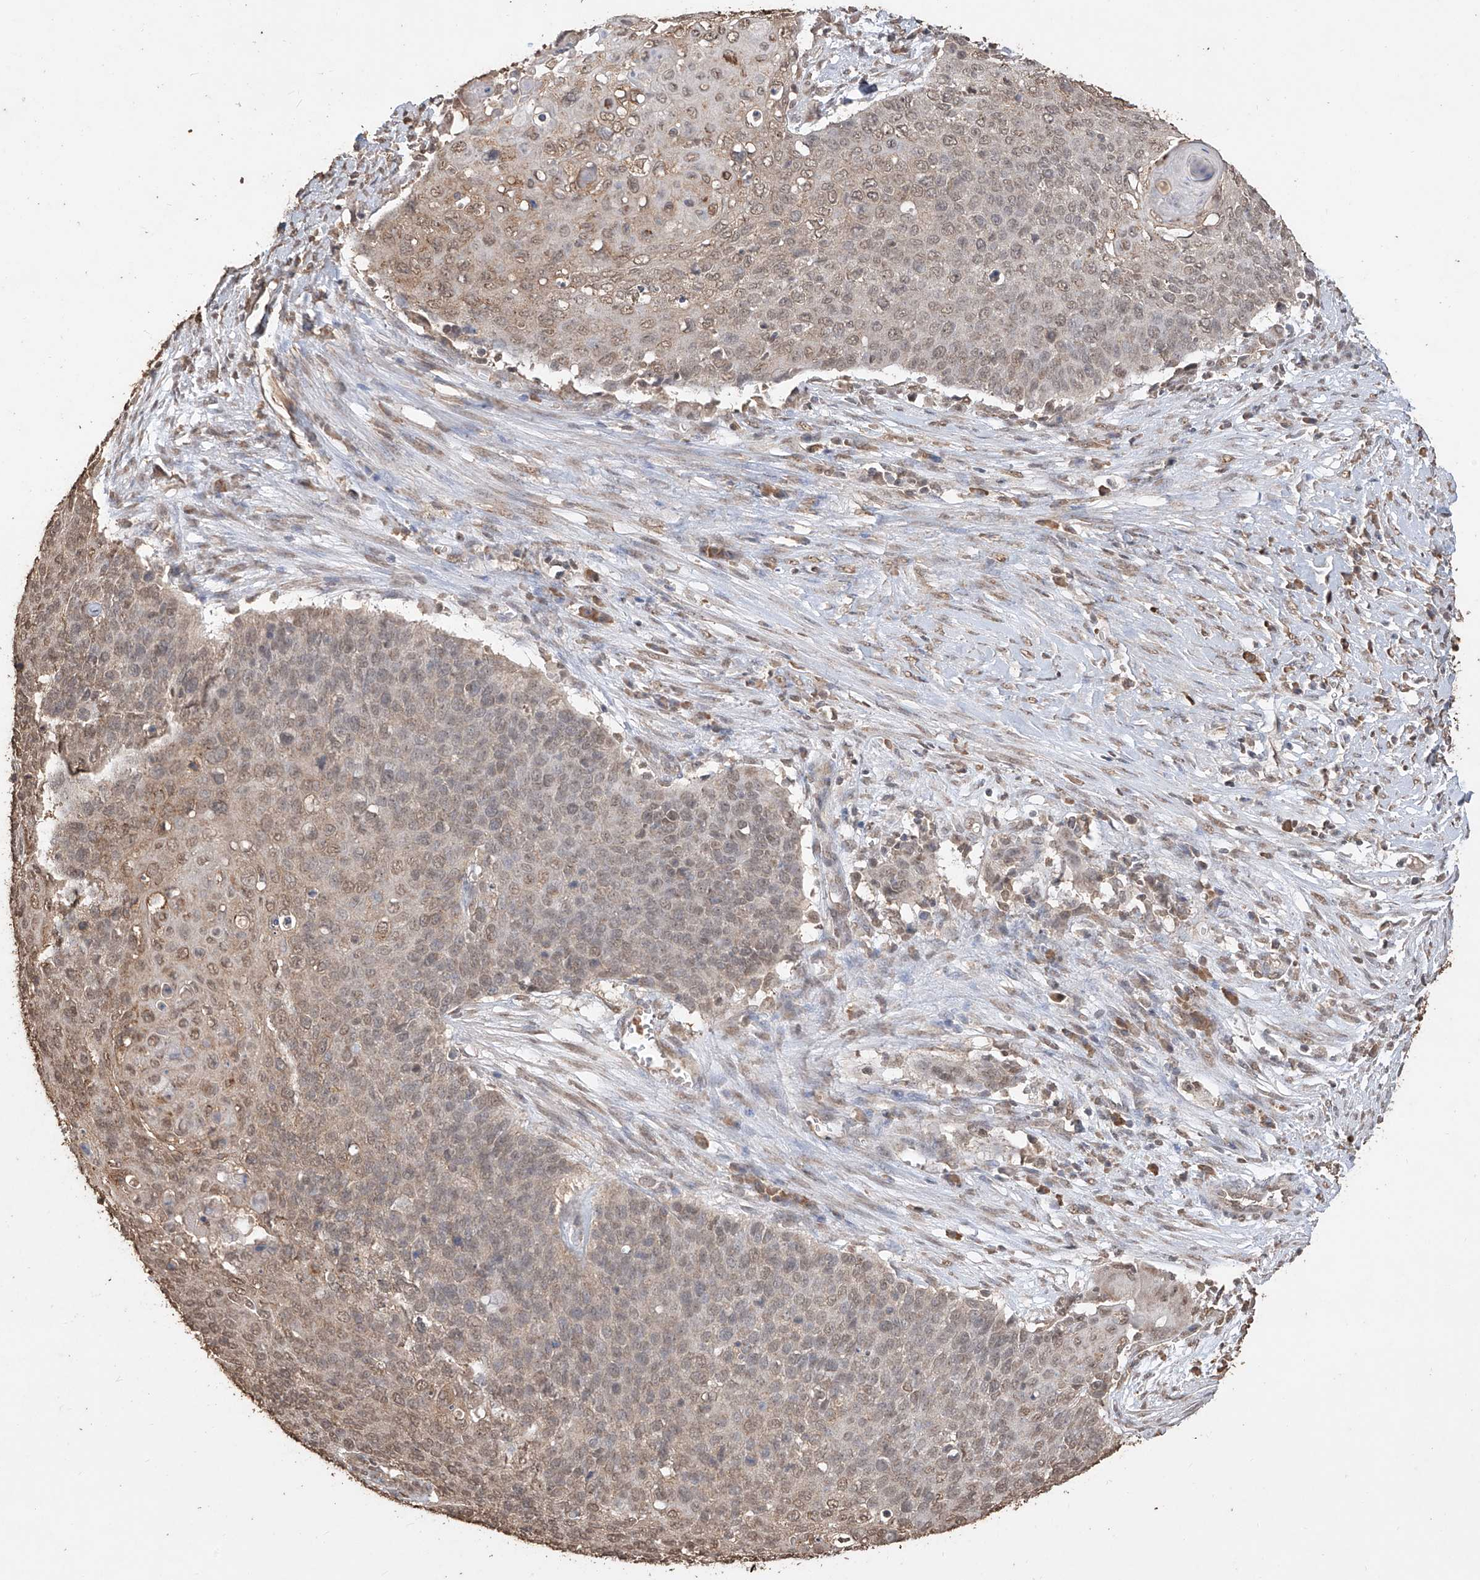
{"staining": {"intensity": "weak", "quantity": ">75%", "location": "cytoplasmic/membranous,nuclear"}, "tissue": "cervical cancer", "cell_type": "Tumor cells", "image_type": "cancer", "snomed": [{"axis": "morphology", "description": "Squamous cell carcinoma, NOS"}, {"axis": "topography", "description": "Cervix"}], "caption": "A histopathology image of squamous cell carcinoma (cervical) stained for a protein exhibits weak cytoplasmic/membranous and nuclear brown staining in tumor cells.", "gene": "ELOVL1", "patient": {"sex": "female", "age": 39}}